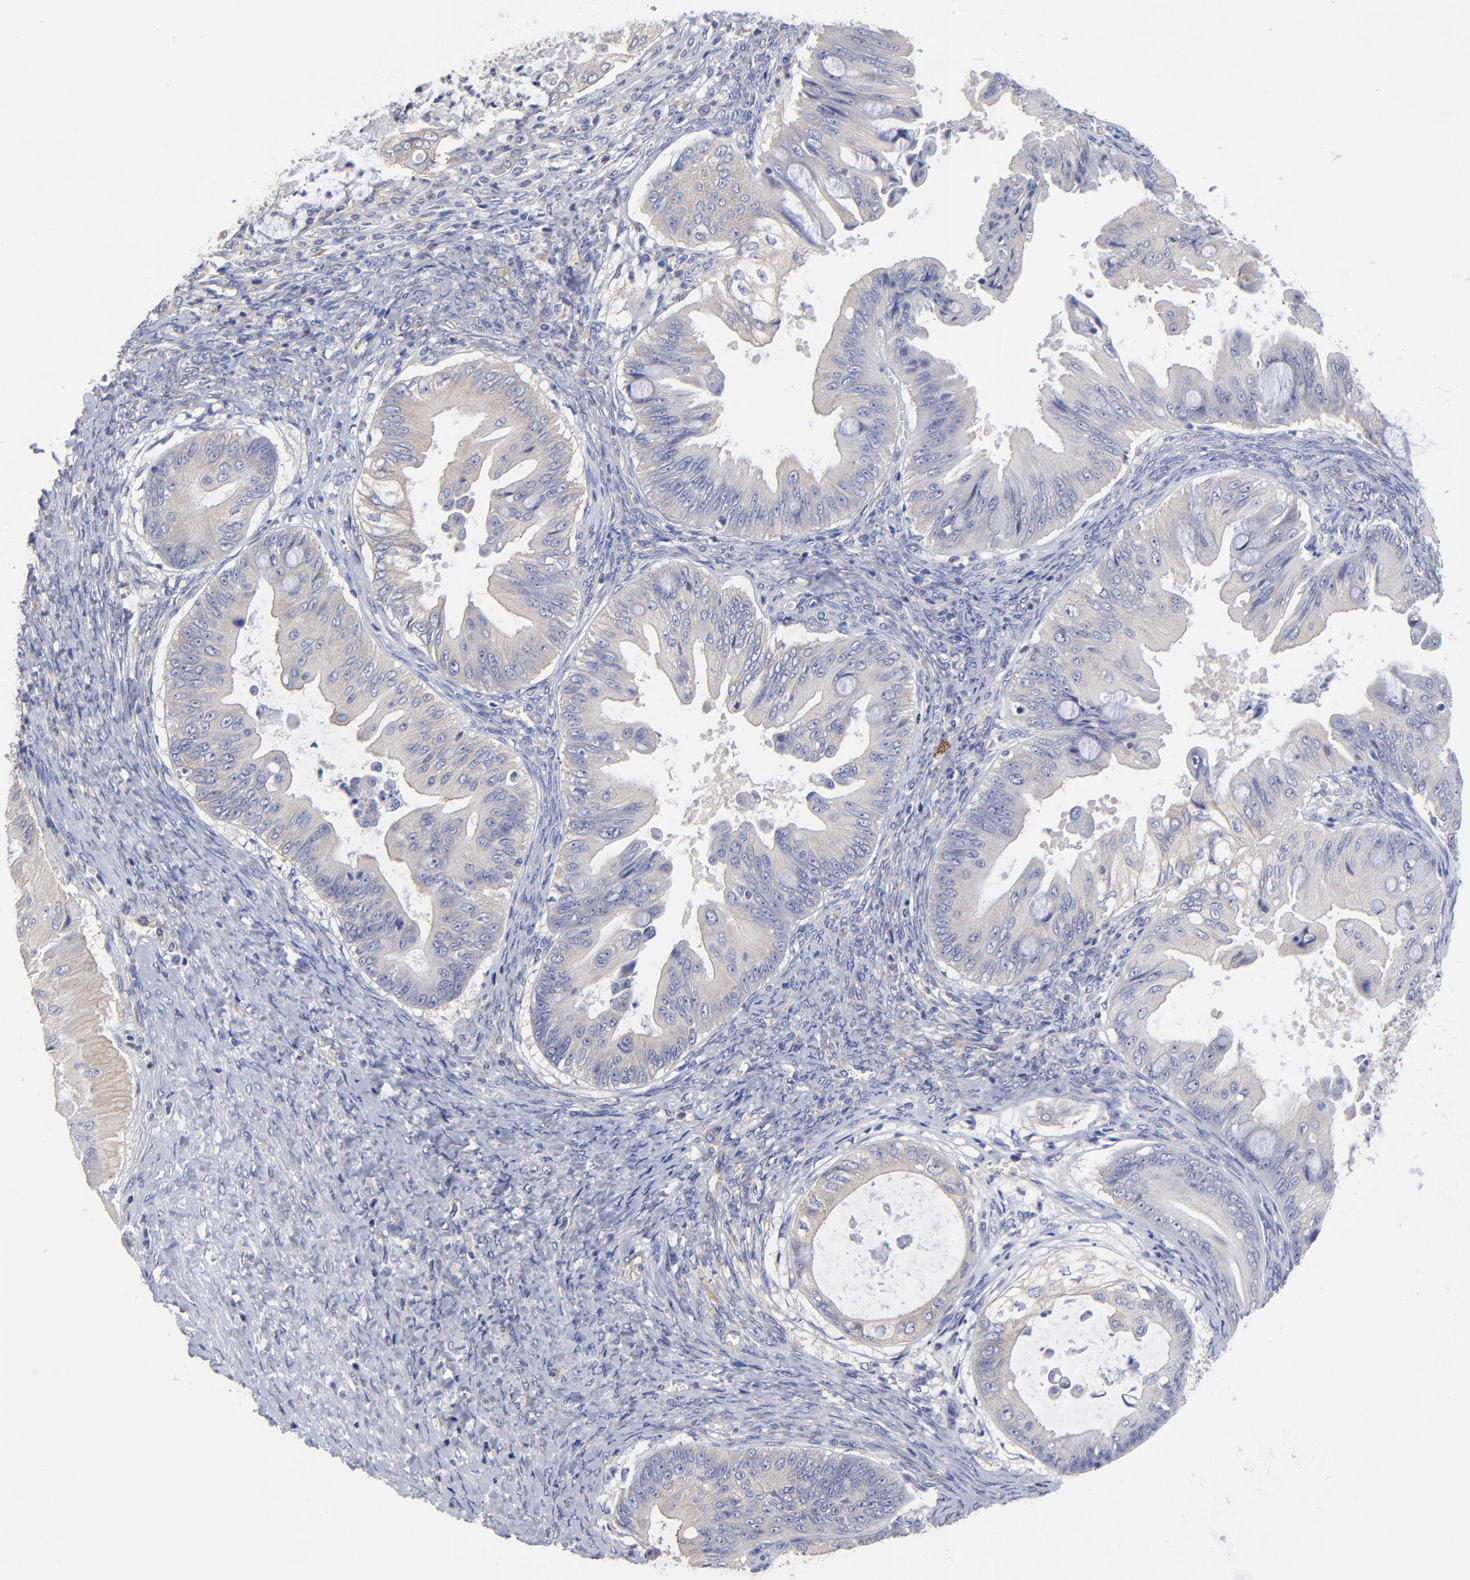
{"staining": {"intensity": "negative", "quantity": "none", "location": "none"}, "tissue": "ovarian cancer", "cell_type": "Tumor cells", "image_type": "cancer", "snomed": [{"axis": "morphology", "description": "Cystadenocarcinoma, mucinous, NOS"}, {"axis": "topography", "description": "Ovary"}], "caption": "A micrograph of human ovarian cancer (mucinous cystadenocarcinoma) is negative for staining in tumor cells.", "gene": "SULF2", "patient": {"sex": "female", "age": 37}}